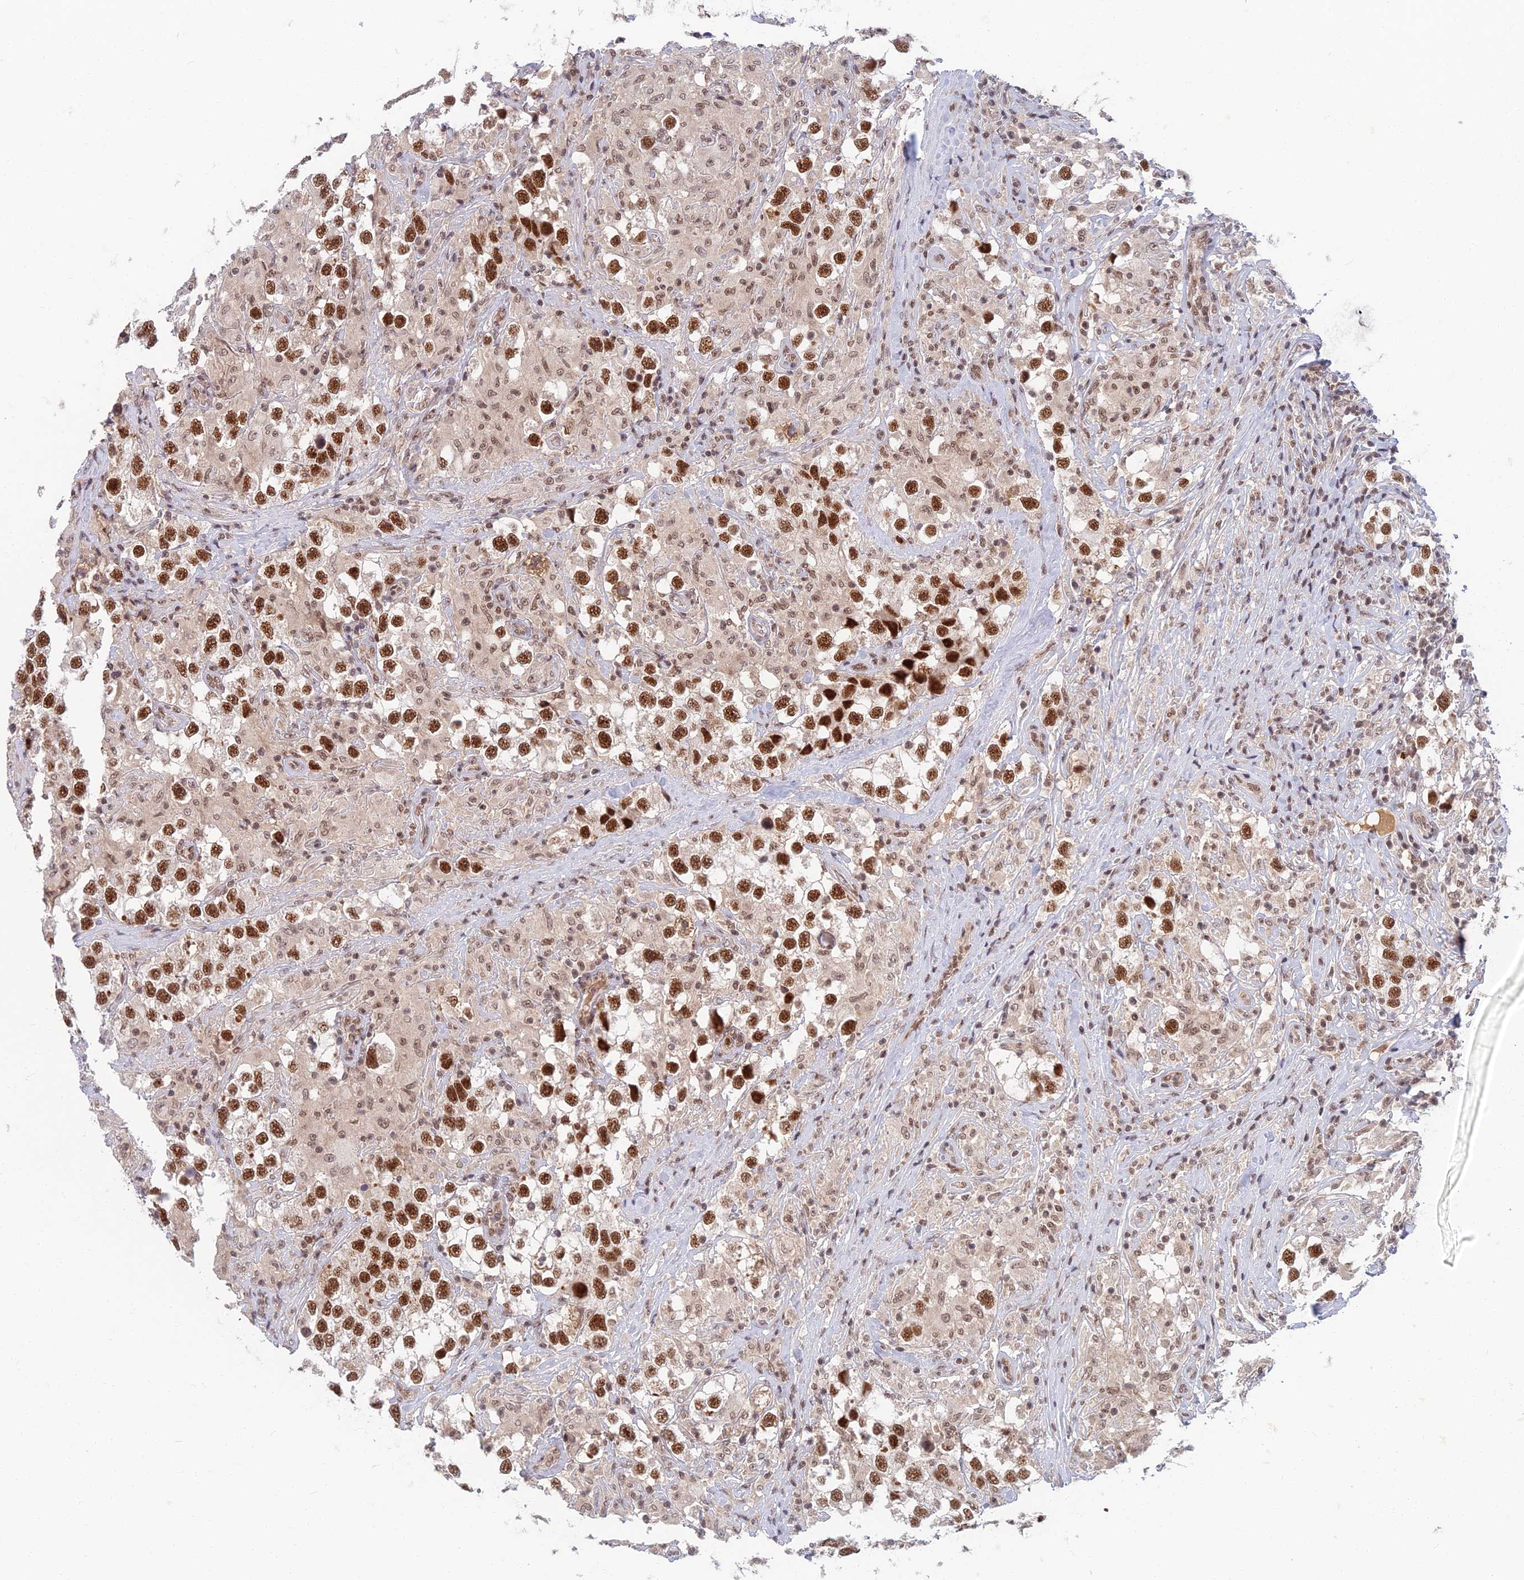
{"staining": {"intensity": "strong", "quantity": ">75%", "location": "nuclear"}, "tissue": "testis cancer", "cell_type": "Tumor cells", "image_type": "cancer", "snomed": [{"axis": "morphology", "description": "Seminoma, NOS"}, {"axis": "topography", "description": "Testis"}], "caption": "Protein analysis of seminoma (testis) tissue exhibits strong nuclear positivity in about >75% of tumor cells.", "gene": "TCEA2", "patient": {"sex": "male", "age": 46}}